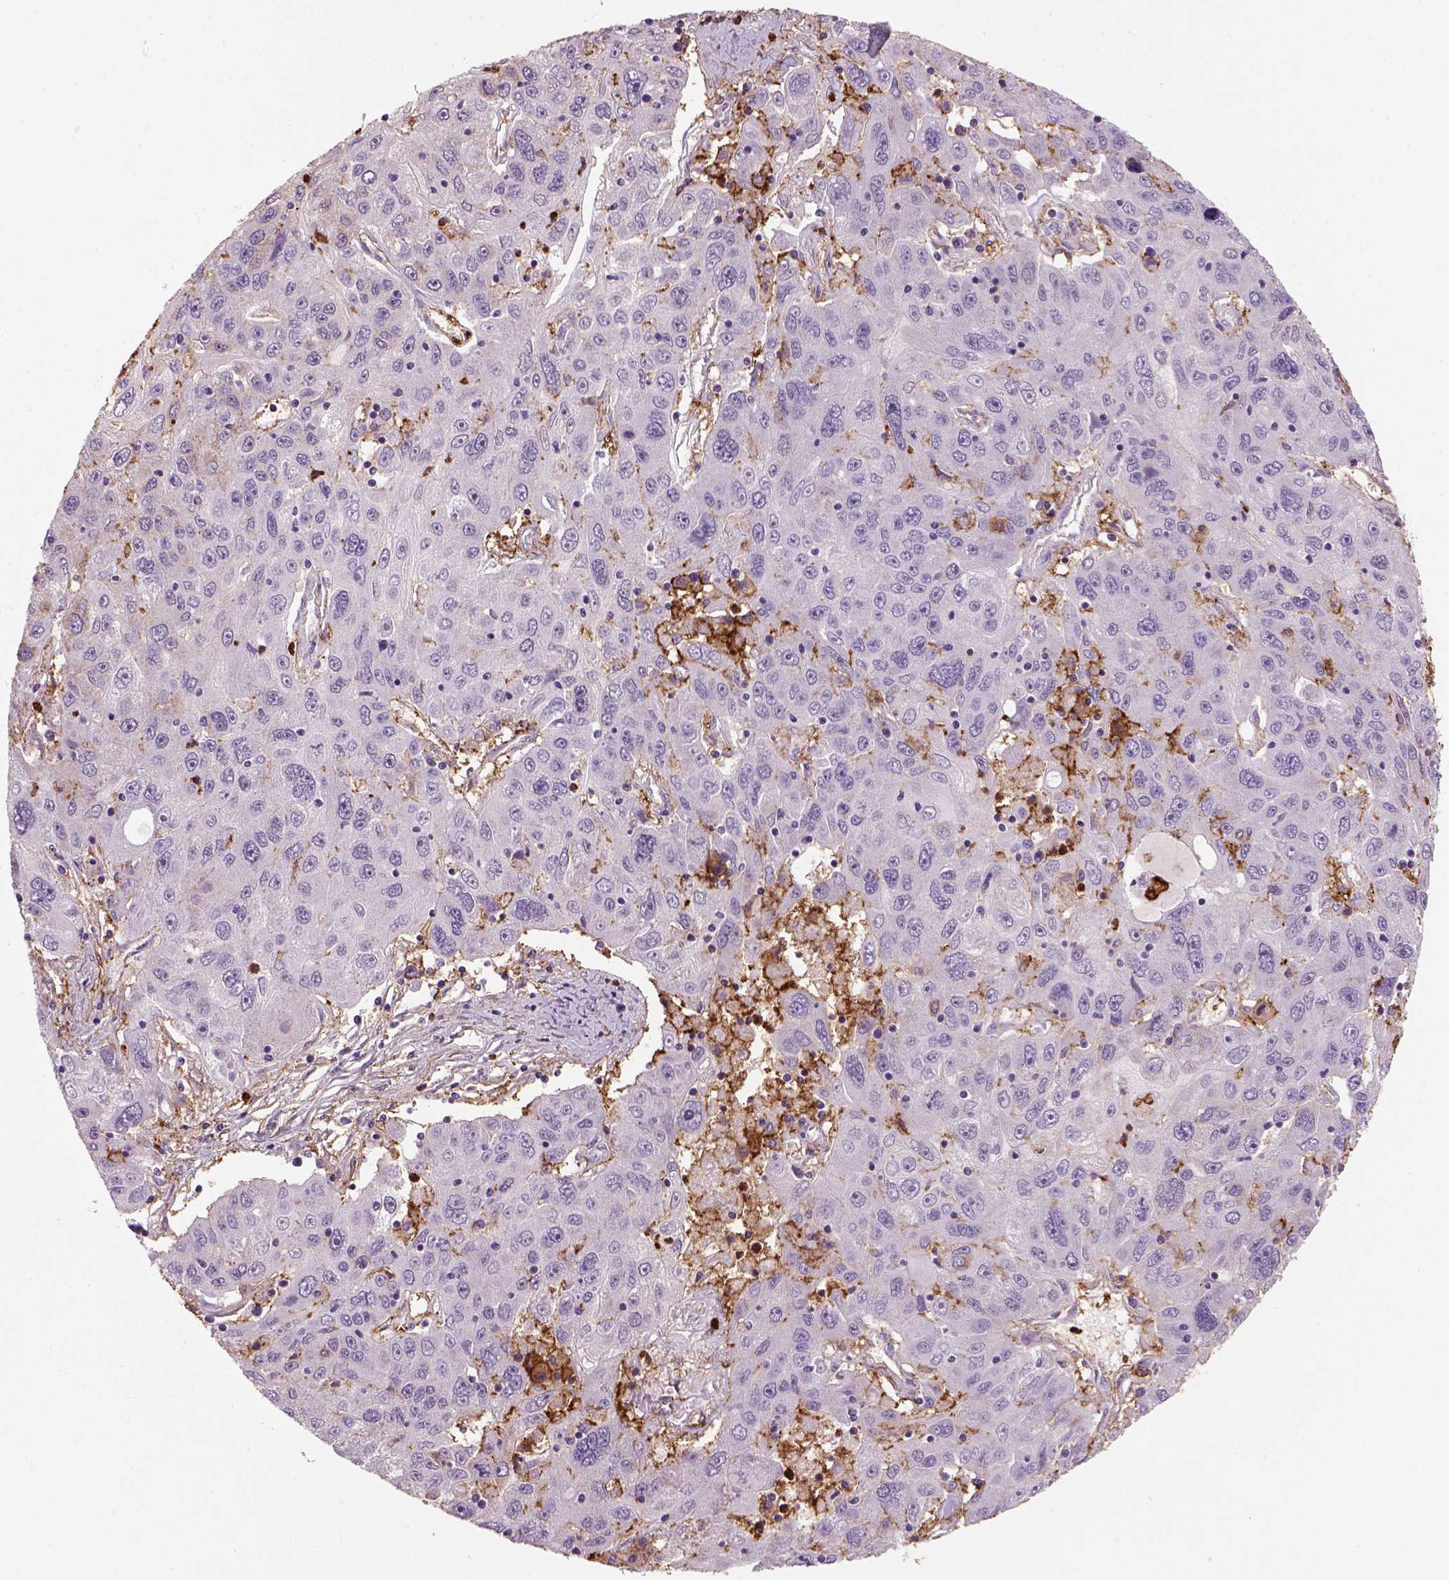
{"staining": {"intensity": "negative", "quantity": "none", "location": "none"}, "tissue": "stomach cancer", "cell_type": "Tumor cells", "image_type": "cancer", "snomed": [{"axis": "morphology", "description": "Adenocarcinoma, NOS"}, {"axis": "topography", "description": "Stomach"}], "caption": "The immunohistochemistry (IHC) histopathology image has no significant positivity in tumor cells of adenocarcinoma (stomach) tissue. Brightfield microscopy of IHC stained with DAB (brown) and hematoxylin (blue), captured at high magnification.", "gene": "MARCKS", "patient": {"sex": "male", "age": 56}}